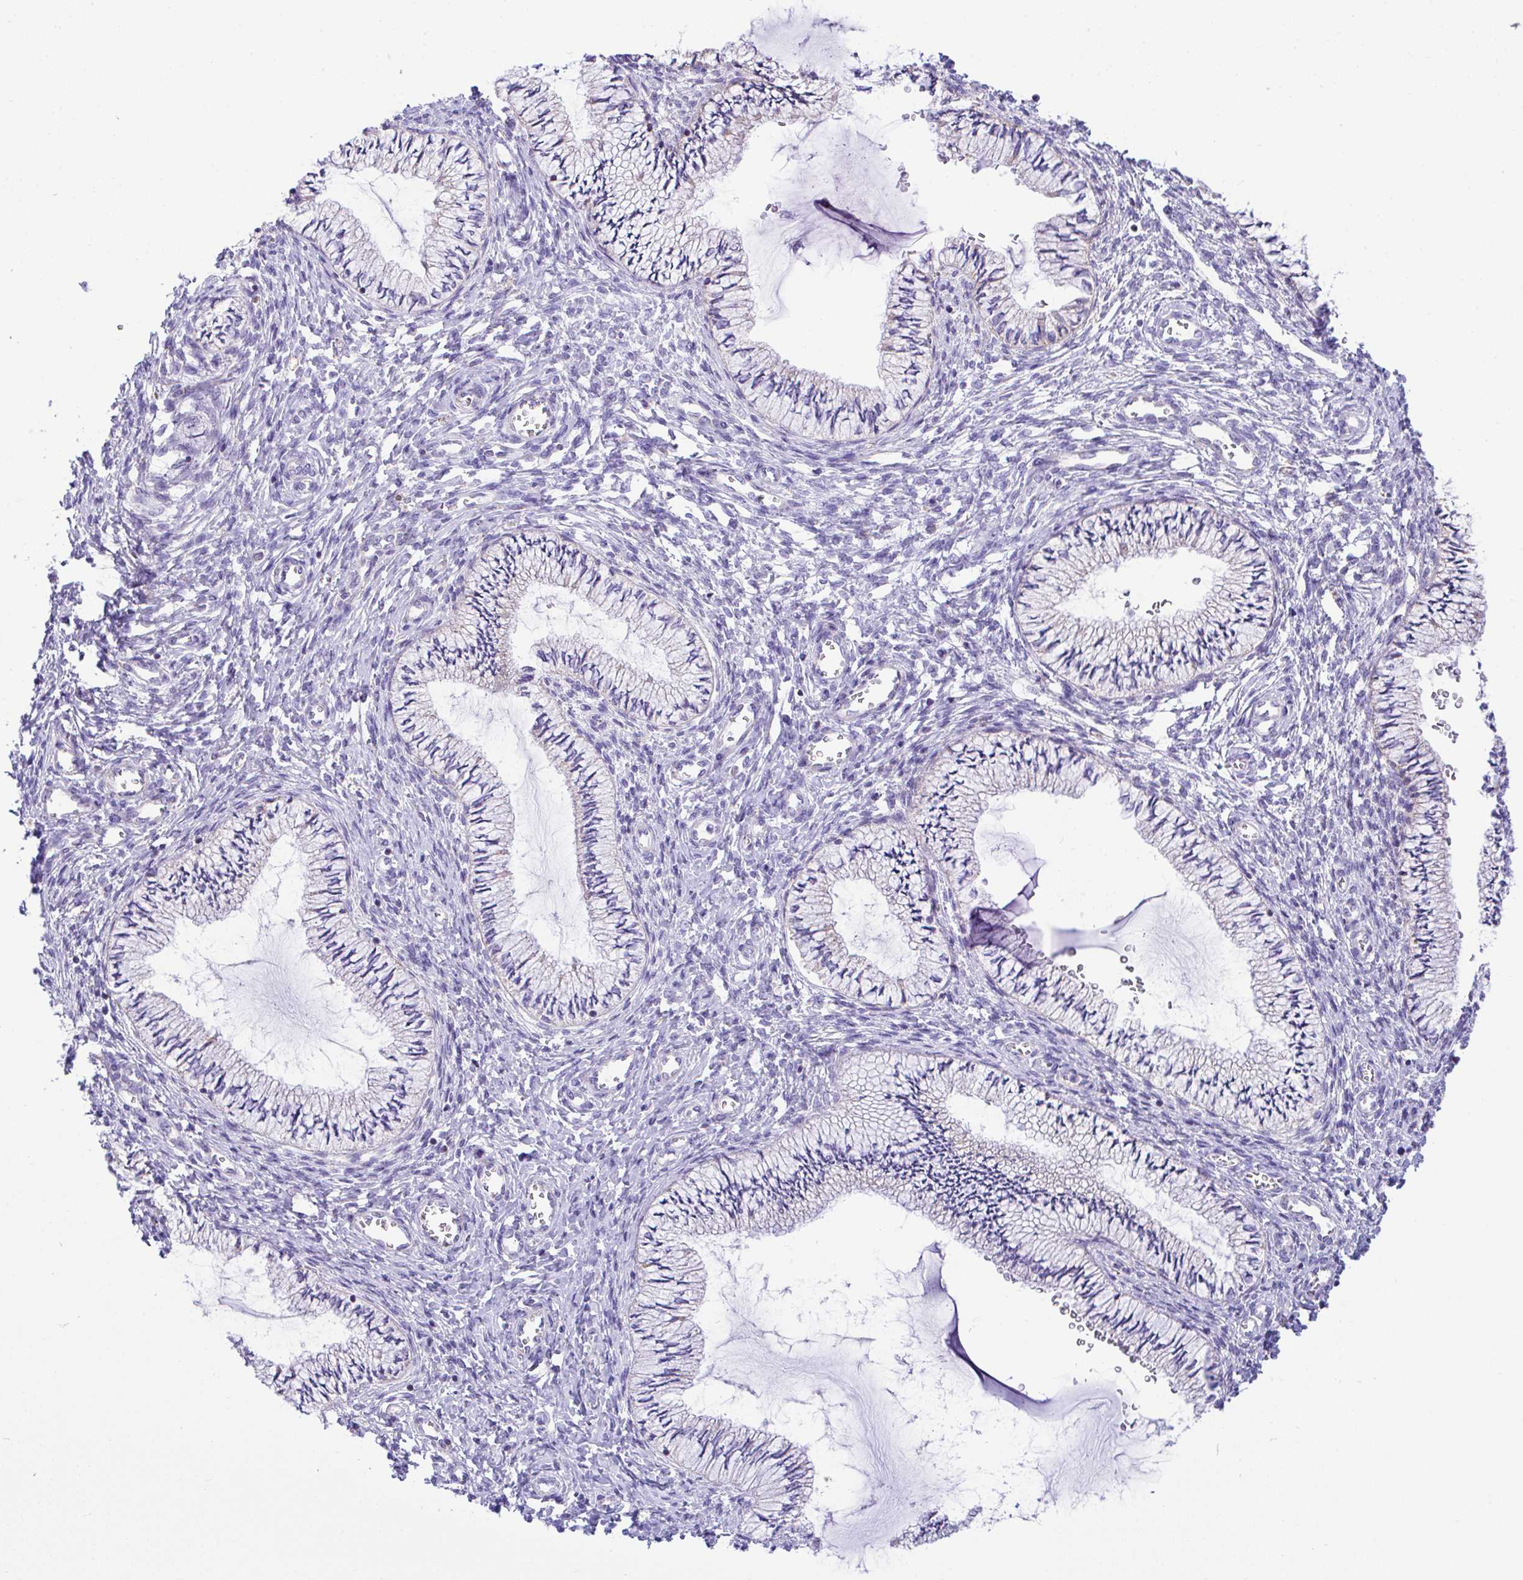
{"staining": {"intensity": "negative", "quantity": "none", "location": "none"}, "tissue": "cervix", "cell_type": "Glandular cells", "image_type": "normal", "snomed": [{"axis": "morphology", "description": "Normal tissue, NOS"}, {"axis": "topography", "description": "Cervix"}], "caption": "An immunohistochemistry (IHC) photomicrograph of unremarkable cervix is shown. There is no staining in glandular cells of cervix. Brightfield microscopy of IHC stained with DAB (brown) and hematoxylin (blue), captured at high magnification.", "gene": "NLRP8", "patient": {"sex": "female", "age": 24}}